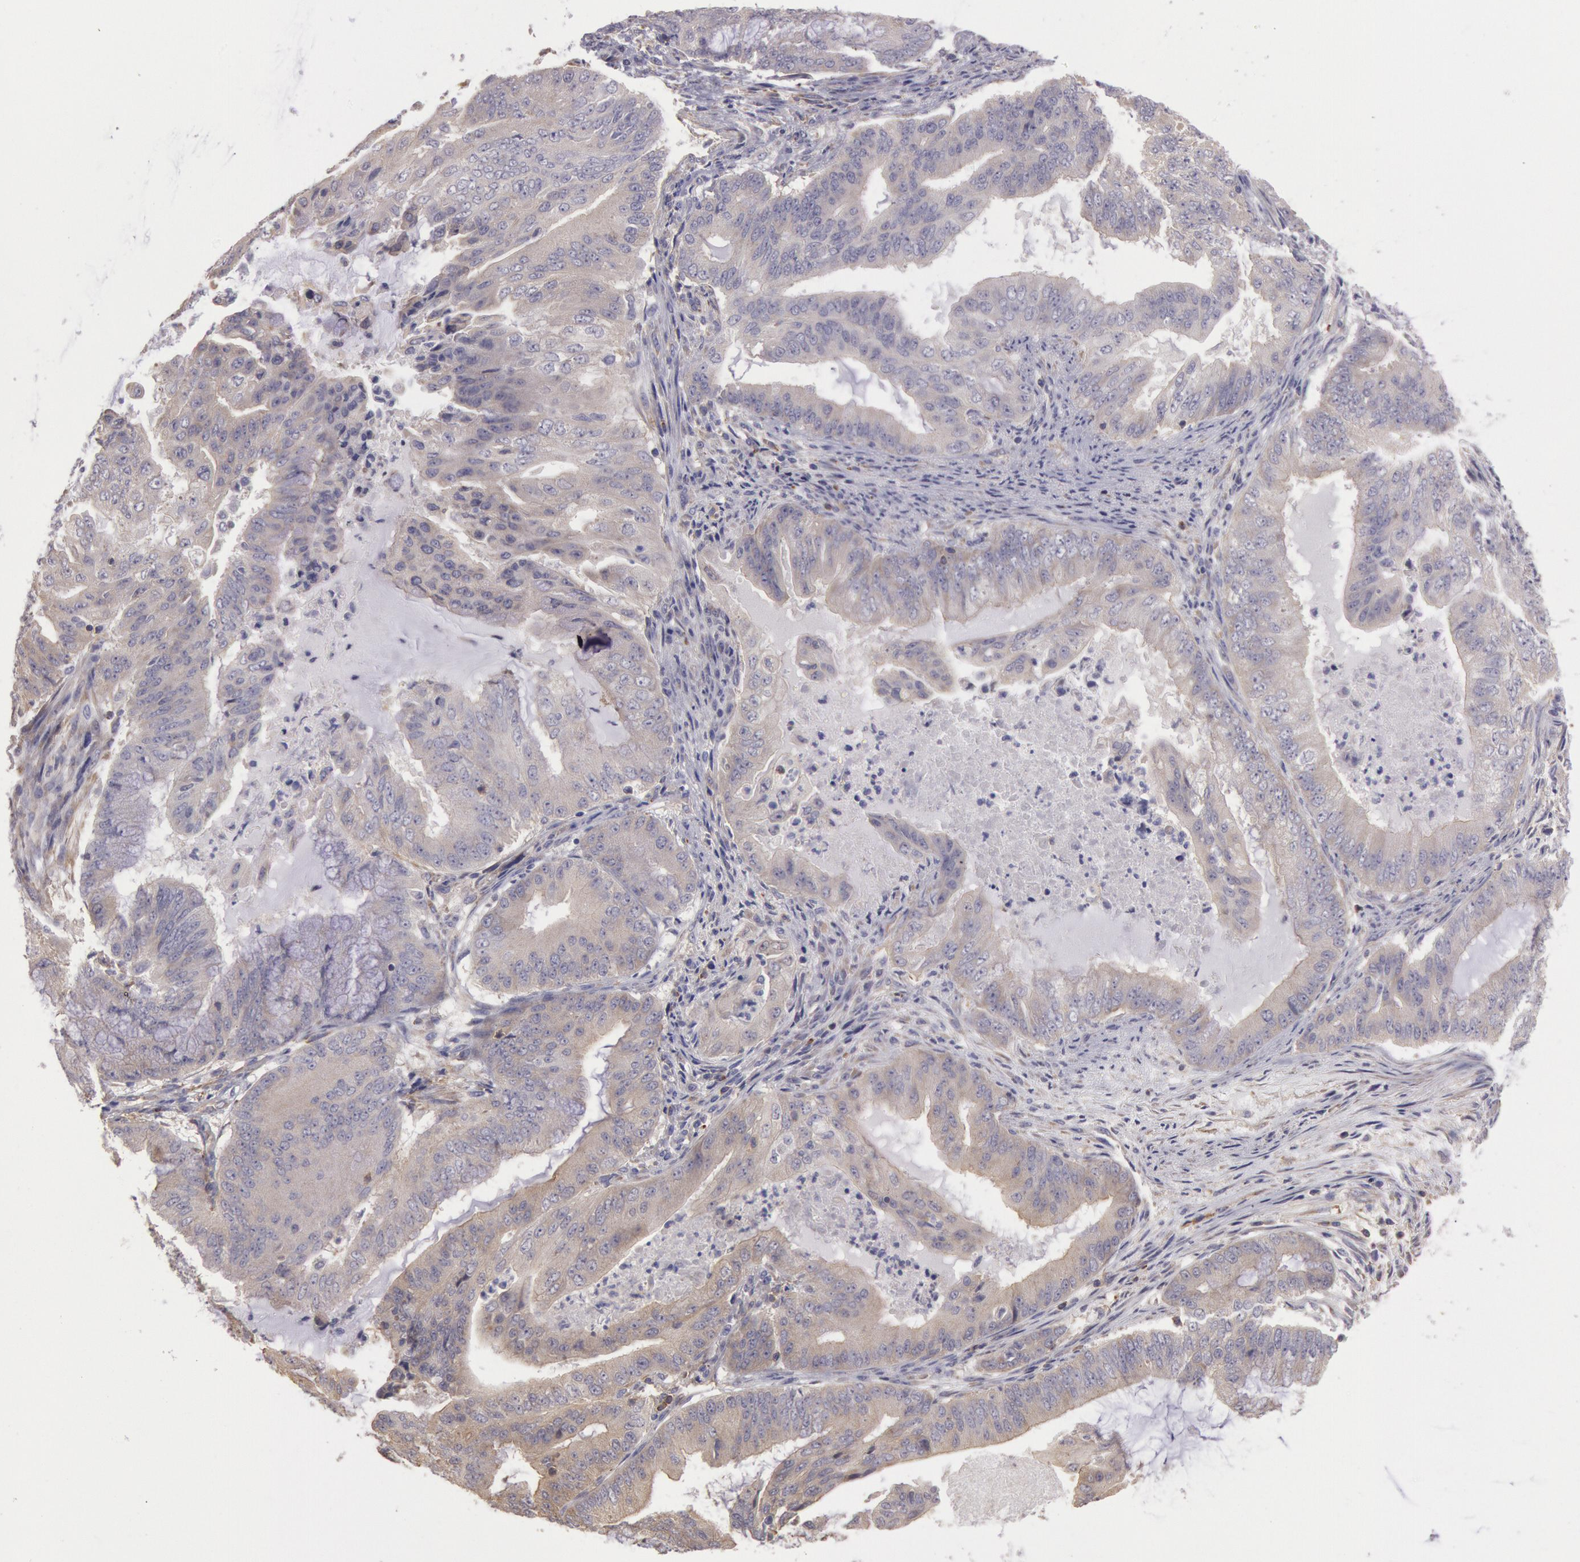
{"staining": {"intensity": "weak", "quantity": "25%-75%", "location": "cytoplasmic/membranous"}, "tissue": "endometrial cancer", "cell_type": "Tumor cells", "image_type": "cancer", "snomed": [{"axis": "morphology", "description": "Adenocarcinoma, NOS"}, {"axis": "topography", "description": "Endometrium"}], "caption": "Endometrial cancer (adenocarcinoma) tissue reveals weak cytoplasmic/membranous expression in about 25%-75% of tumor cells", "gene": "NMT2", "patient": {"sex": "female", "age": 63}}